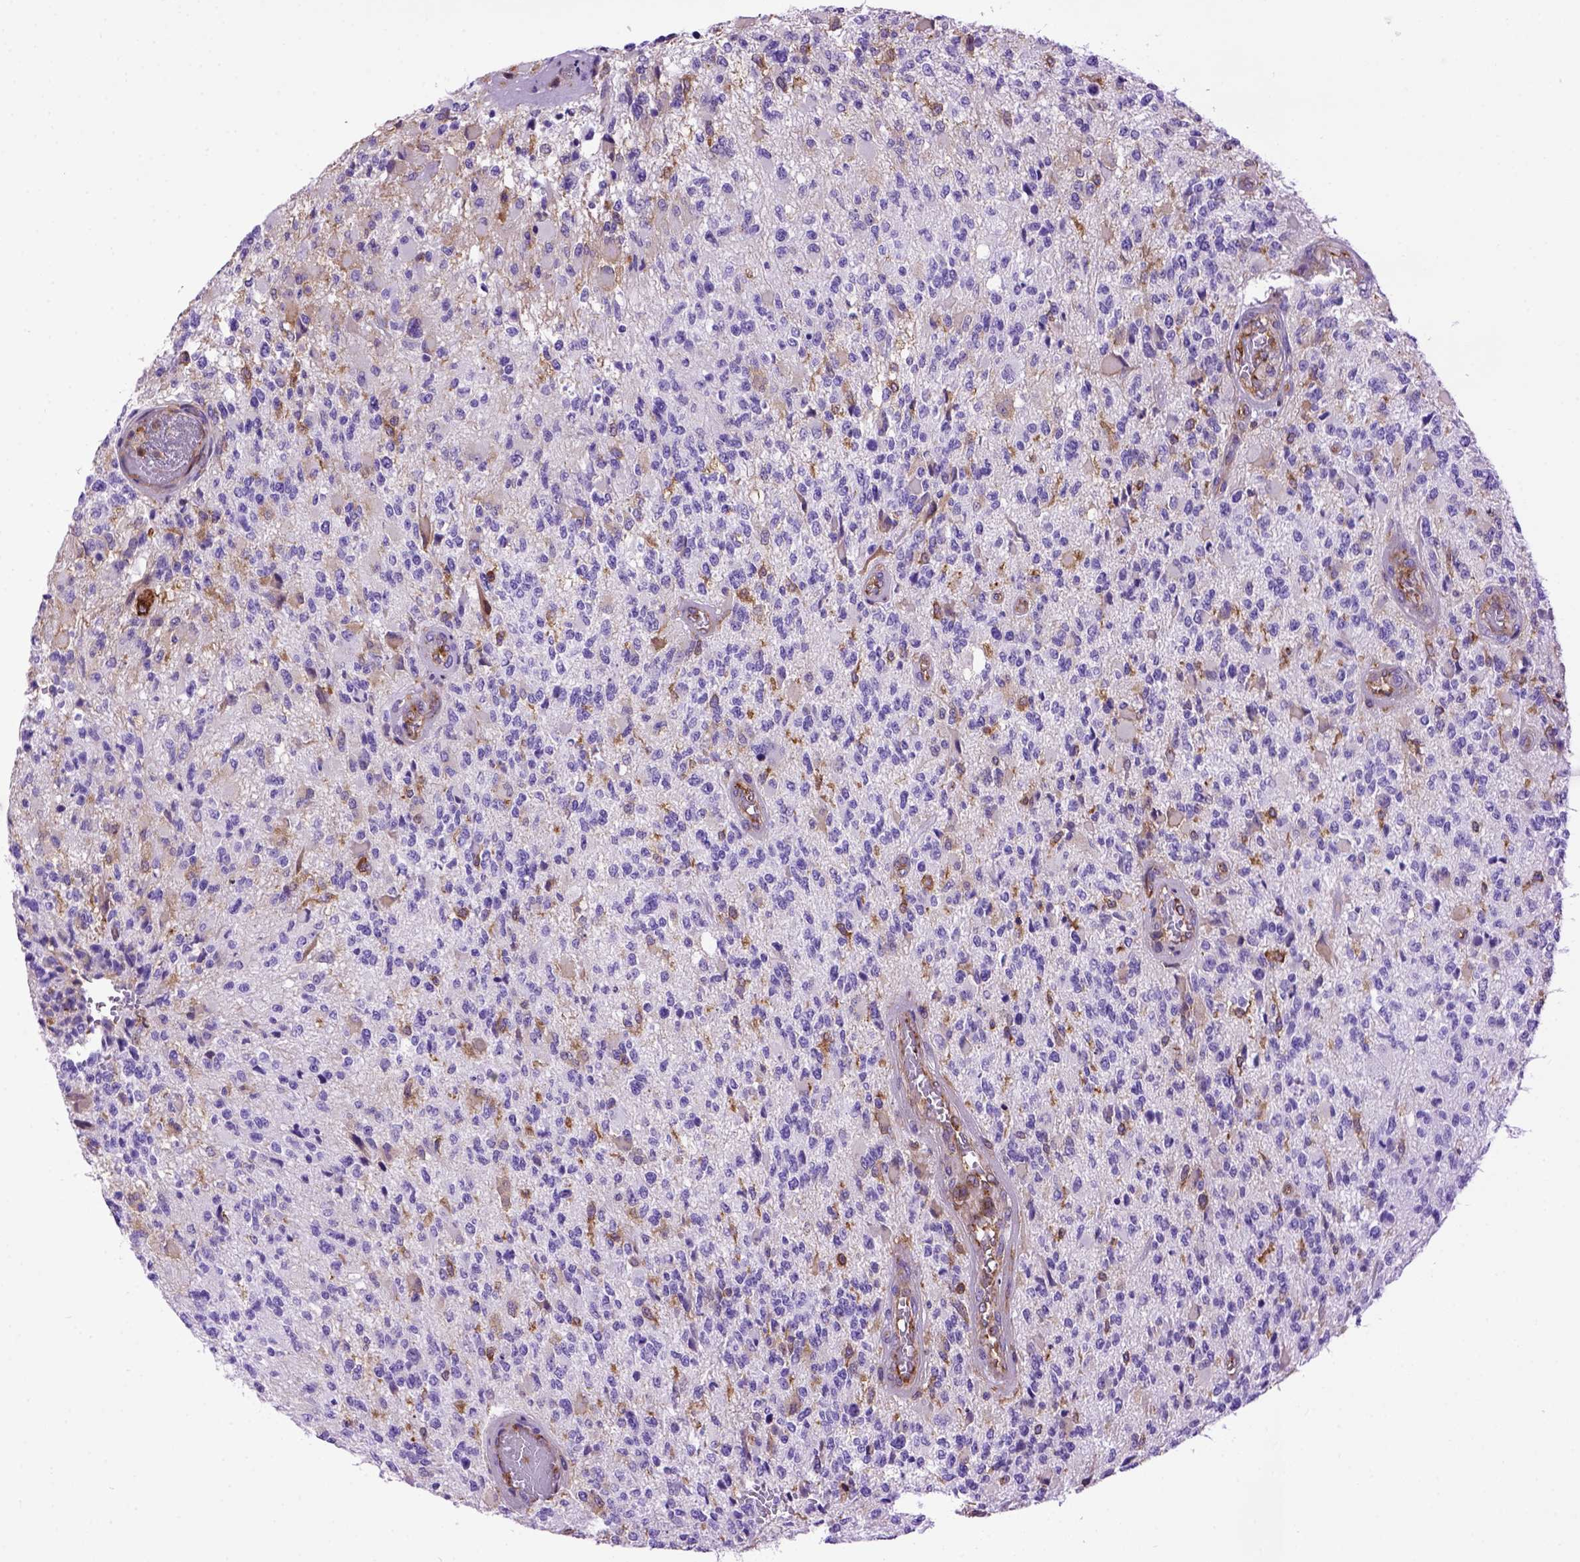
{"staining": {"intensity": "negative", "quantity": "none", "location": "none"}, "tissue": "glioma", "cell_type": "Tumor cells", "image_type": "cancer", "snomed": [{"axis": "morphology", "description": "Glioma, malignant, High grade"}, {"axis": "topography", "description": "Brain"}], "caption": "Immunohistochemistry (IHC) of glioma demonstrates no expression in tumor cells.", "gene": "MVP", "patient": {"sex": "female", "age": 63}}